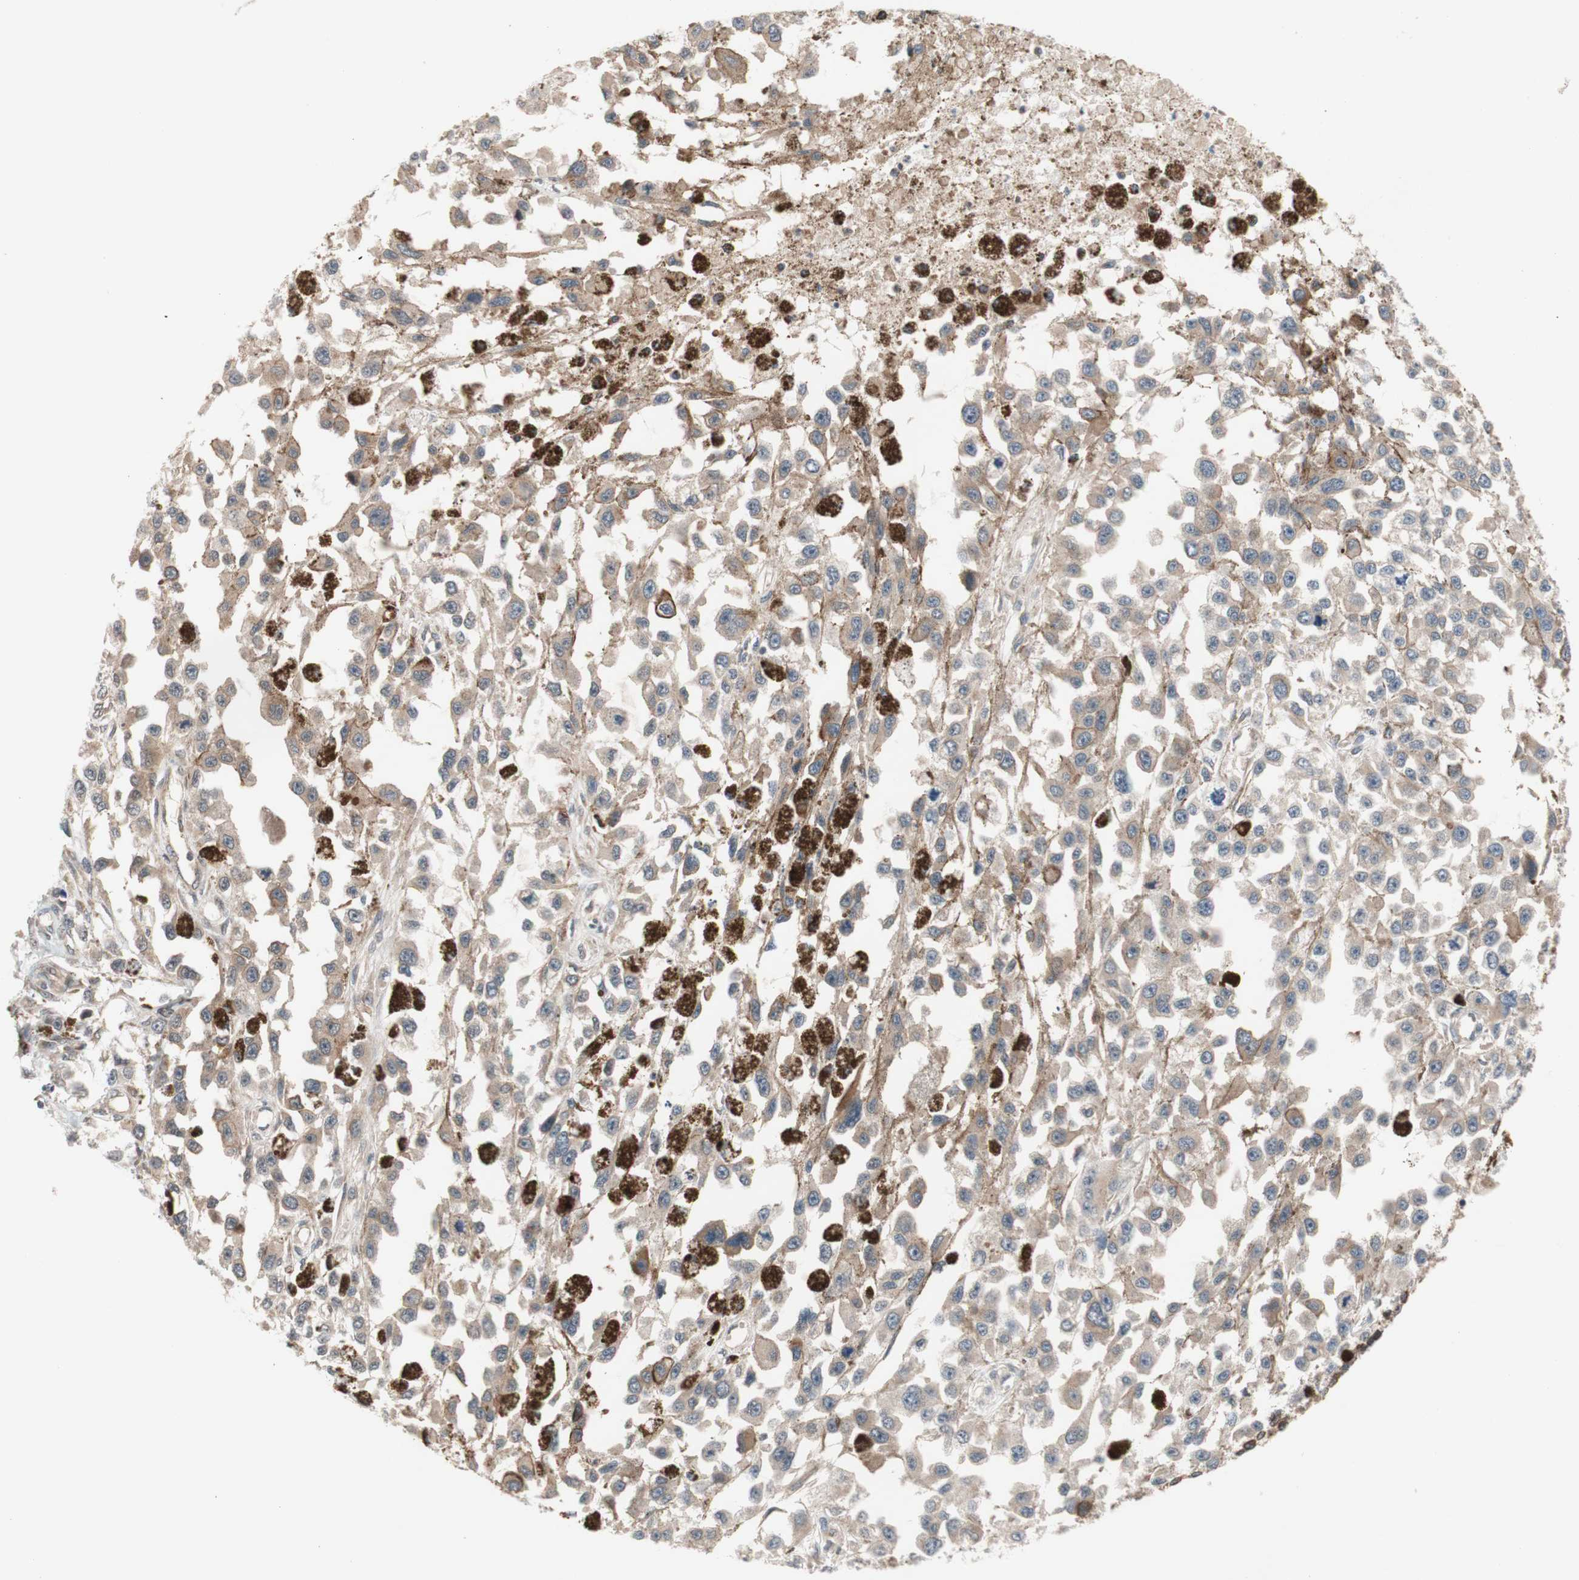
{"staining": {"intensity": "weak", "quantity": ">75%", "location": "cytoplasmic/membranous"}, "tissue": "melanoma", "cell_type": "Tumor cells", "image_type": "cancer", "snomed": [{"axis": "morphology", "description": "Malignant melanoma, Metastatic site"}, {"axis": "topography", "description": "Lymph node"}], "caption": "IHC image of human malignant melanoma (metastatic site) stained for a protein (brown), which reveals low levels of weak cytoplasmic/membranous positivity in about >75% of tumor cells.", "gene": "CD55", "patient": {"sex": "male", "age": 59}}